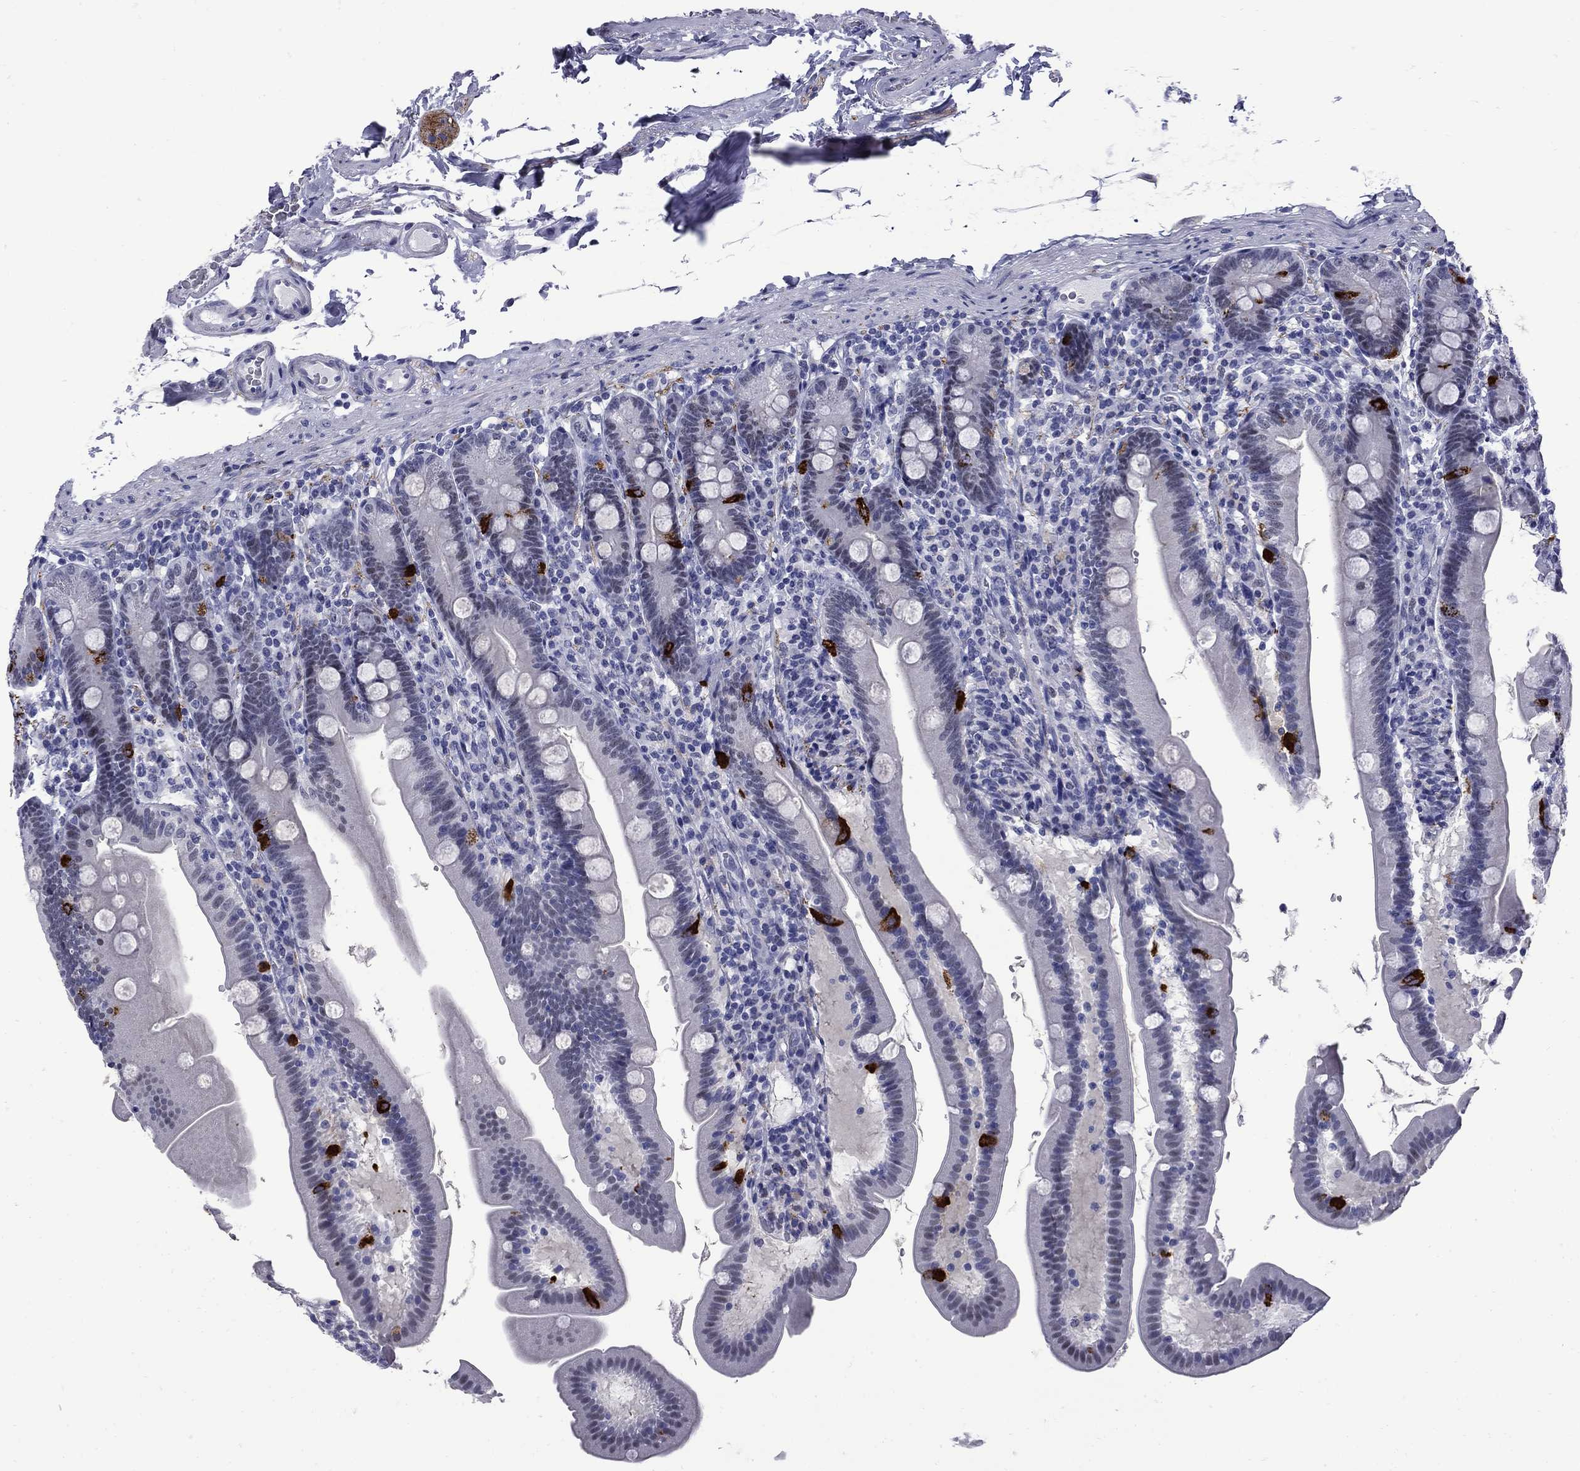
{"staining": {"intensity": "strong", "quantity": "<25%", "location": "cytoplasmic/membranous"}, "tissue": "duodenum", "cell_type": "Glandular cells", "image_type": "normal", "snomed": [{"axis": "morphology", "description": "Normal tissue, NOS"}, {"axis": "topography", "description": "Duodenum"}], "caption": "The image demonstrates a brown stain indicating the presence of a protein in the cytoplasmic/membranous of glandular cells in duodenum.", "gene": "MGARP", "patient": {"sex": "female", "age": 67}}